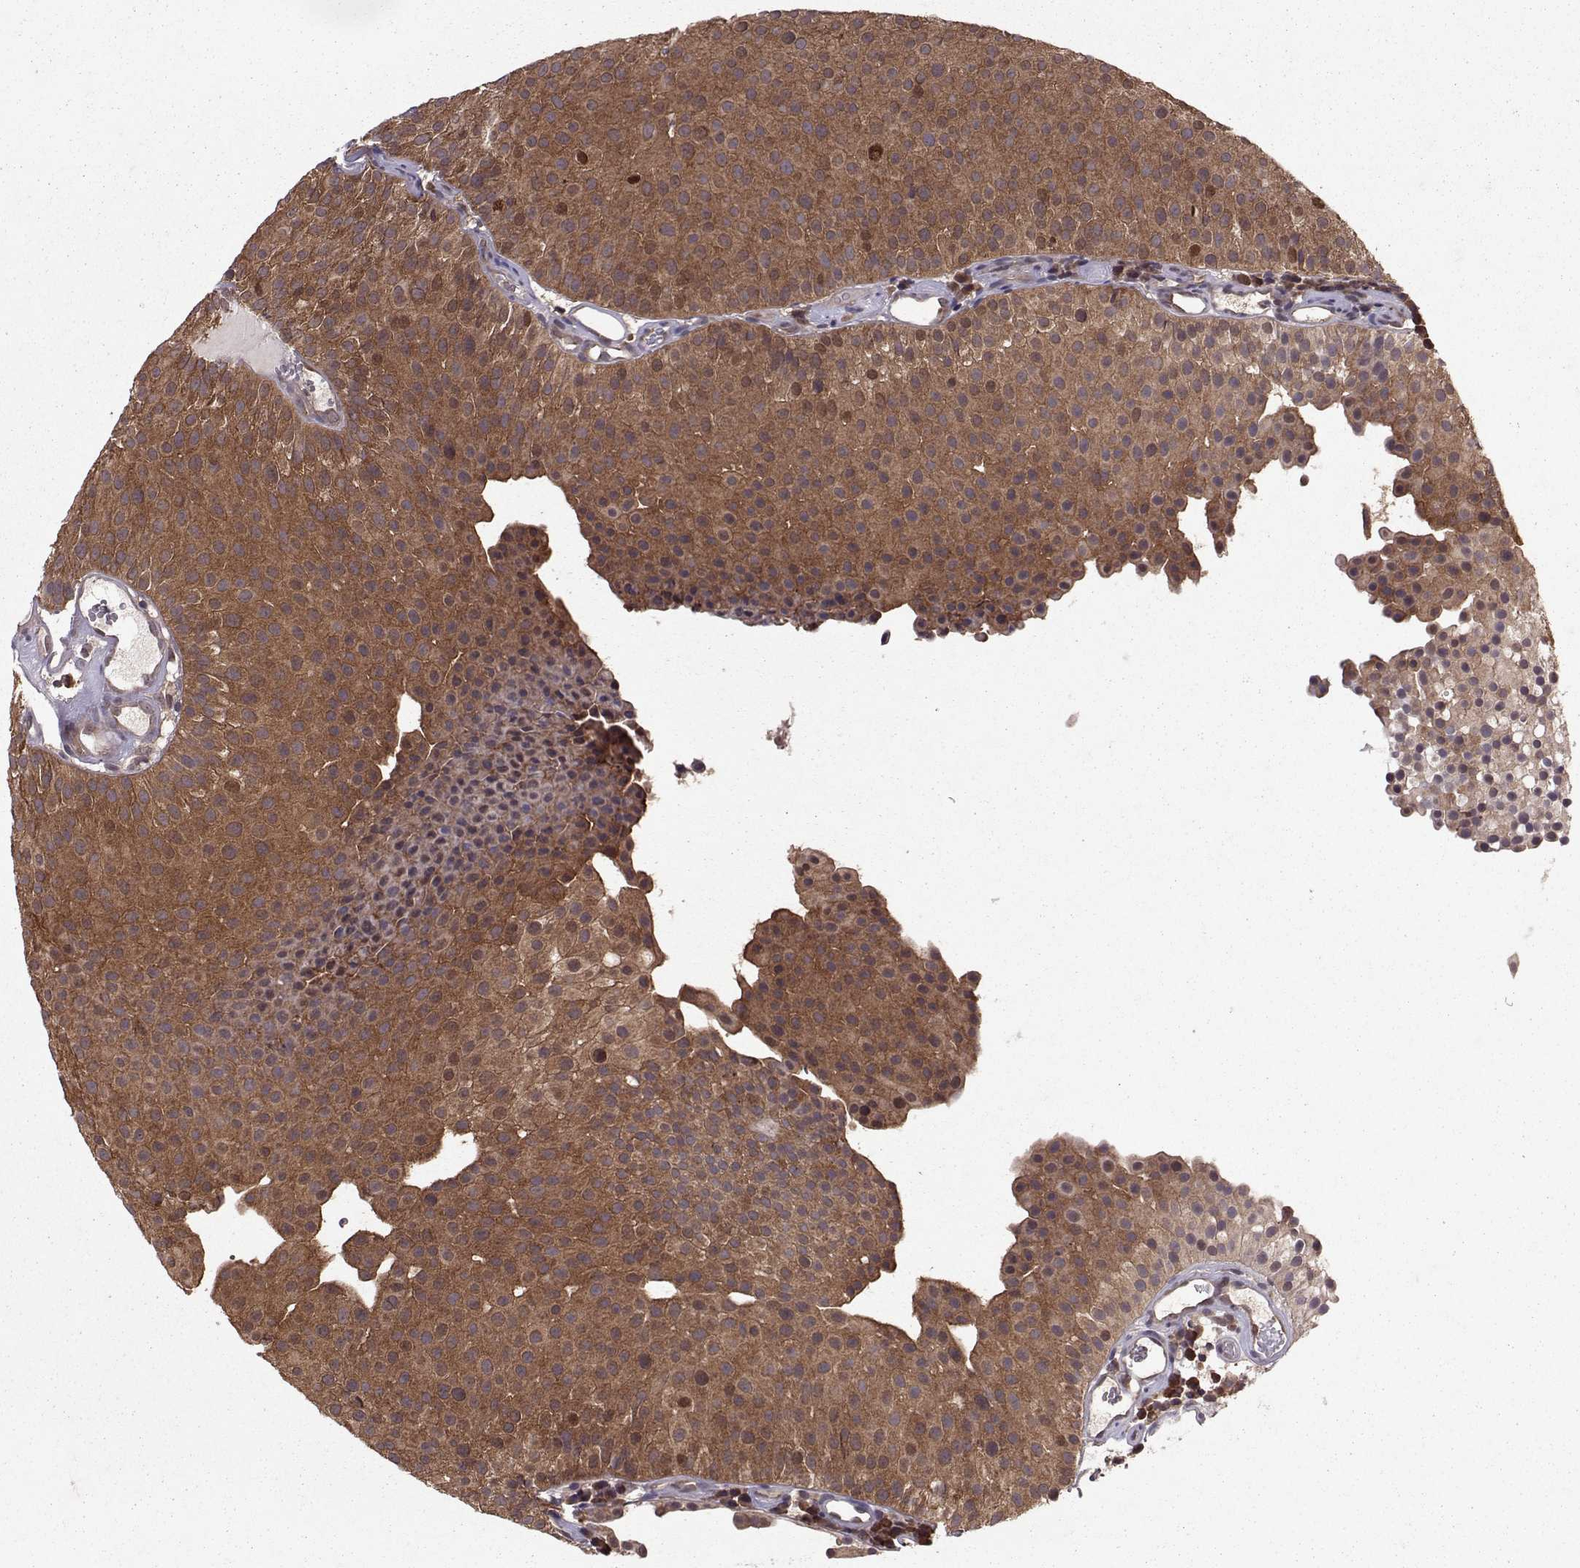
{"staining": {"intensity": "strong", "quantity": "25%-75%", "location": "cytoplasmic/membranous"}, "tissue": "urothelial cancer", "cell_type": "Tumor cells", "image_type": "cancer", "snomed": [{"axis": "morphology", "description": "Urothelial carcinoma, Low grade"}, {"axis": "topography", "description": "Urinary bladder"}], "caption": "Immunohistochemical staining of human urothelial carcinoma (low-grade) exhibits strong cytoplasmic/membranous protein positivity in about 25%-75% of tumor cells. The protein is shown in brown color, while the nuclei are stained blue.", "gene": "PPP2R2A", "patient": {"sex": "female", "age": 87}}